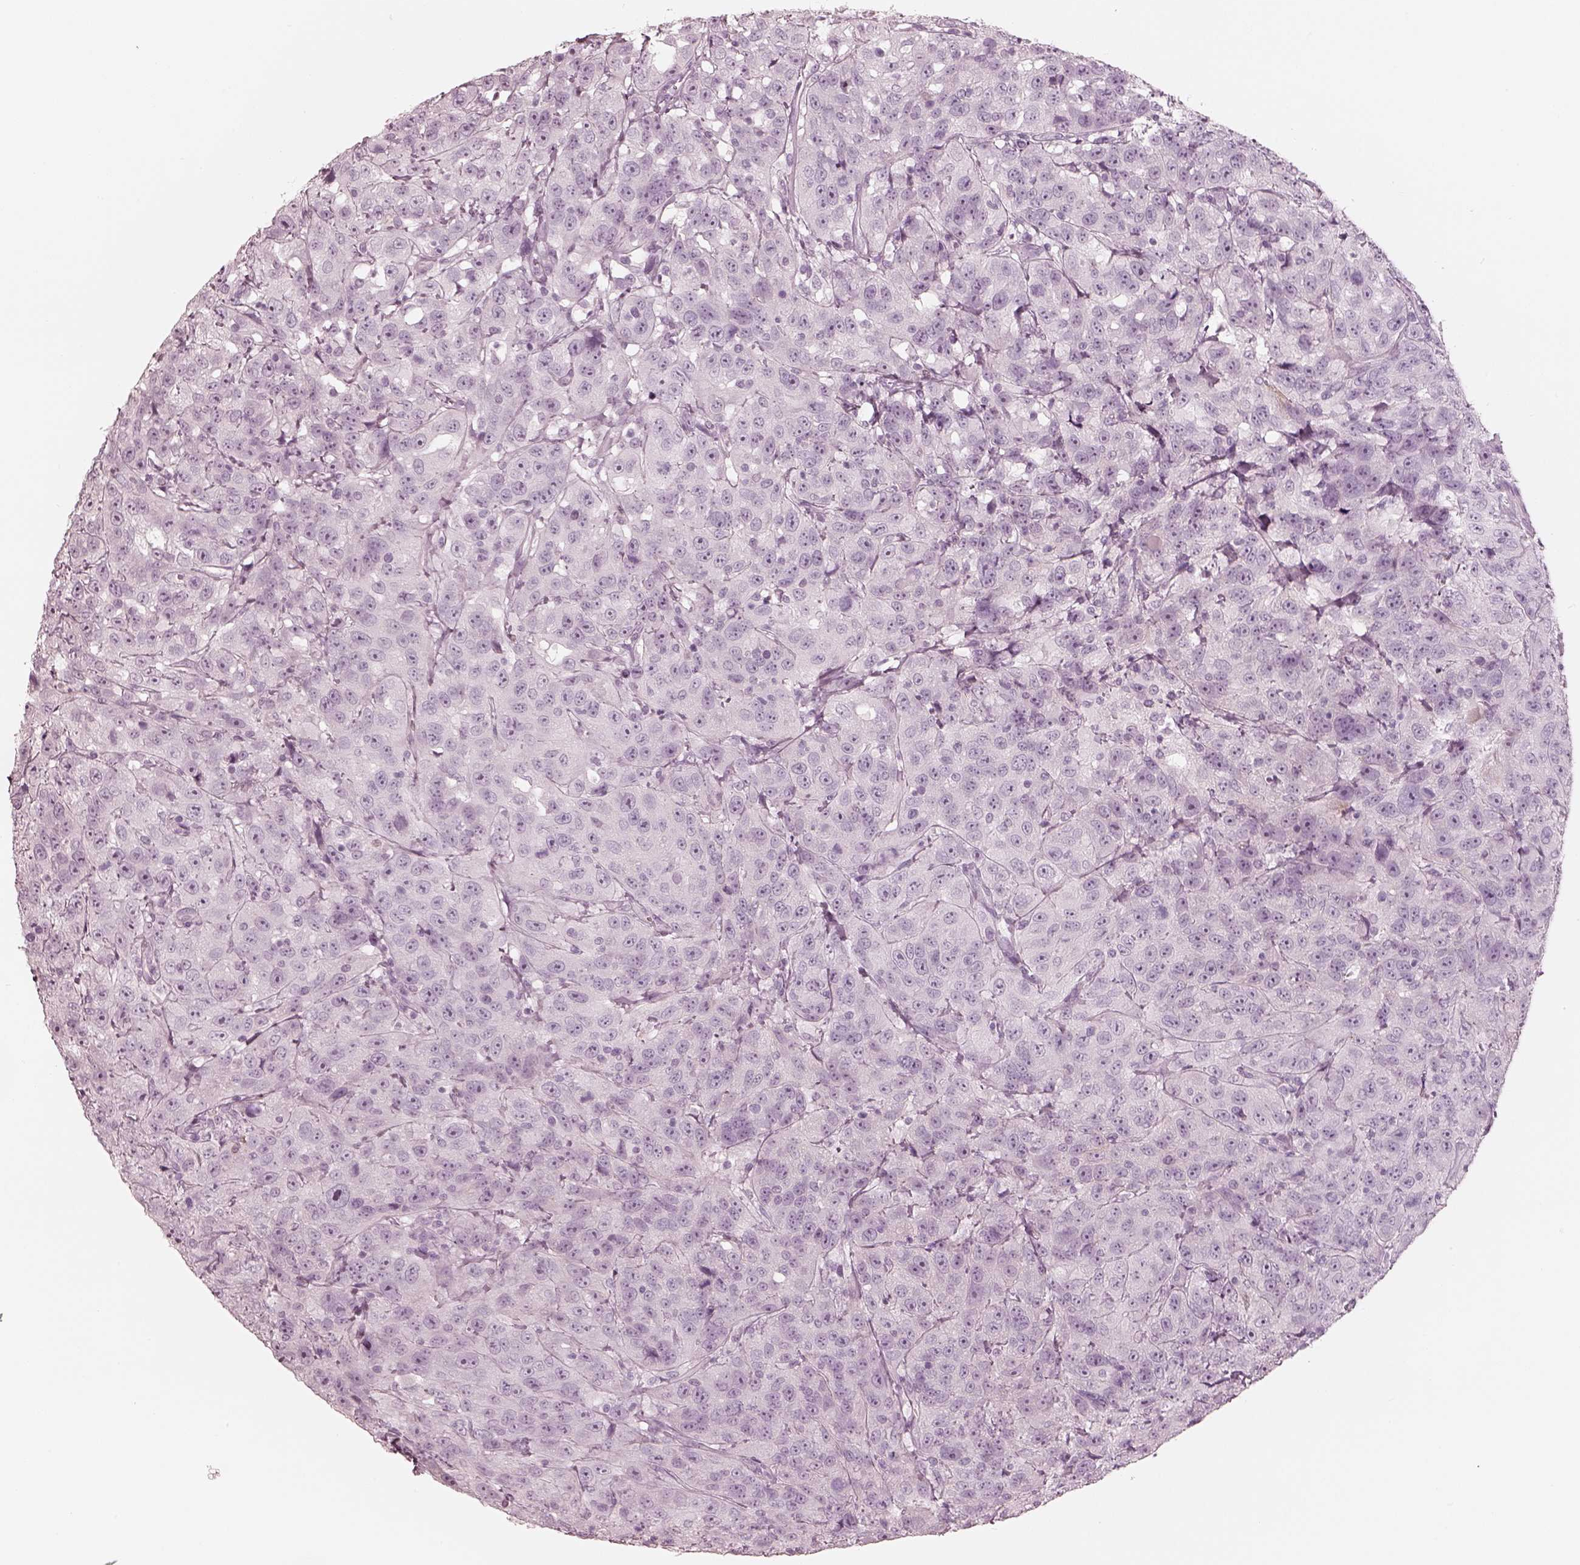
{"staining": {"intensity": "negative", "quantity": "none", "location": "none"}, "tissue": "urothelial cancer", "cell_type": "Tumor cells", "image_type": "cancer", "snomed": [{"axis": "morphology", "description": "Urothelial carcinoma, NOS"}, {"axis": "morphology", "description": "Urothelial carcinoma, High grade"}, {"axis": "topography", "description": "Urinary bladder"}], "caption": "High magnification brightfield microscopy of urothelial cancer stained with DAB (3,3'-diaminobenzidine) (brown) and counterstained with hematoxylin (blue): tumor cells show no significant positivity.", "gene": "PON3", "patient": {"sex": "female", "age": 73}}